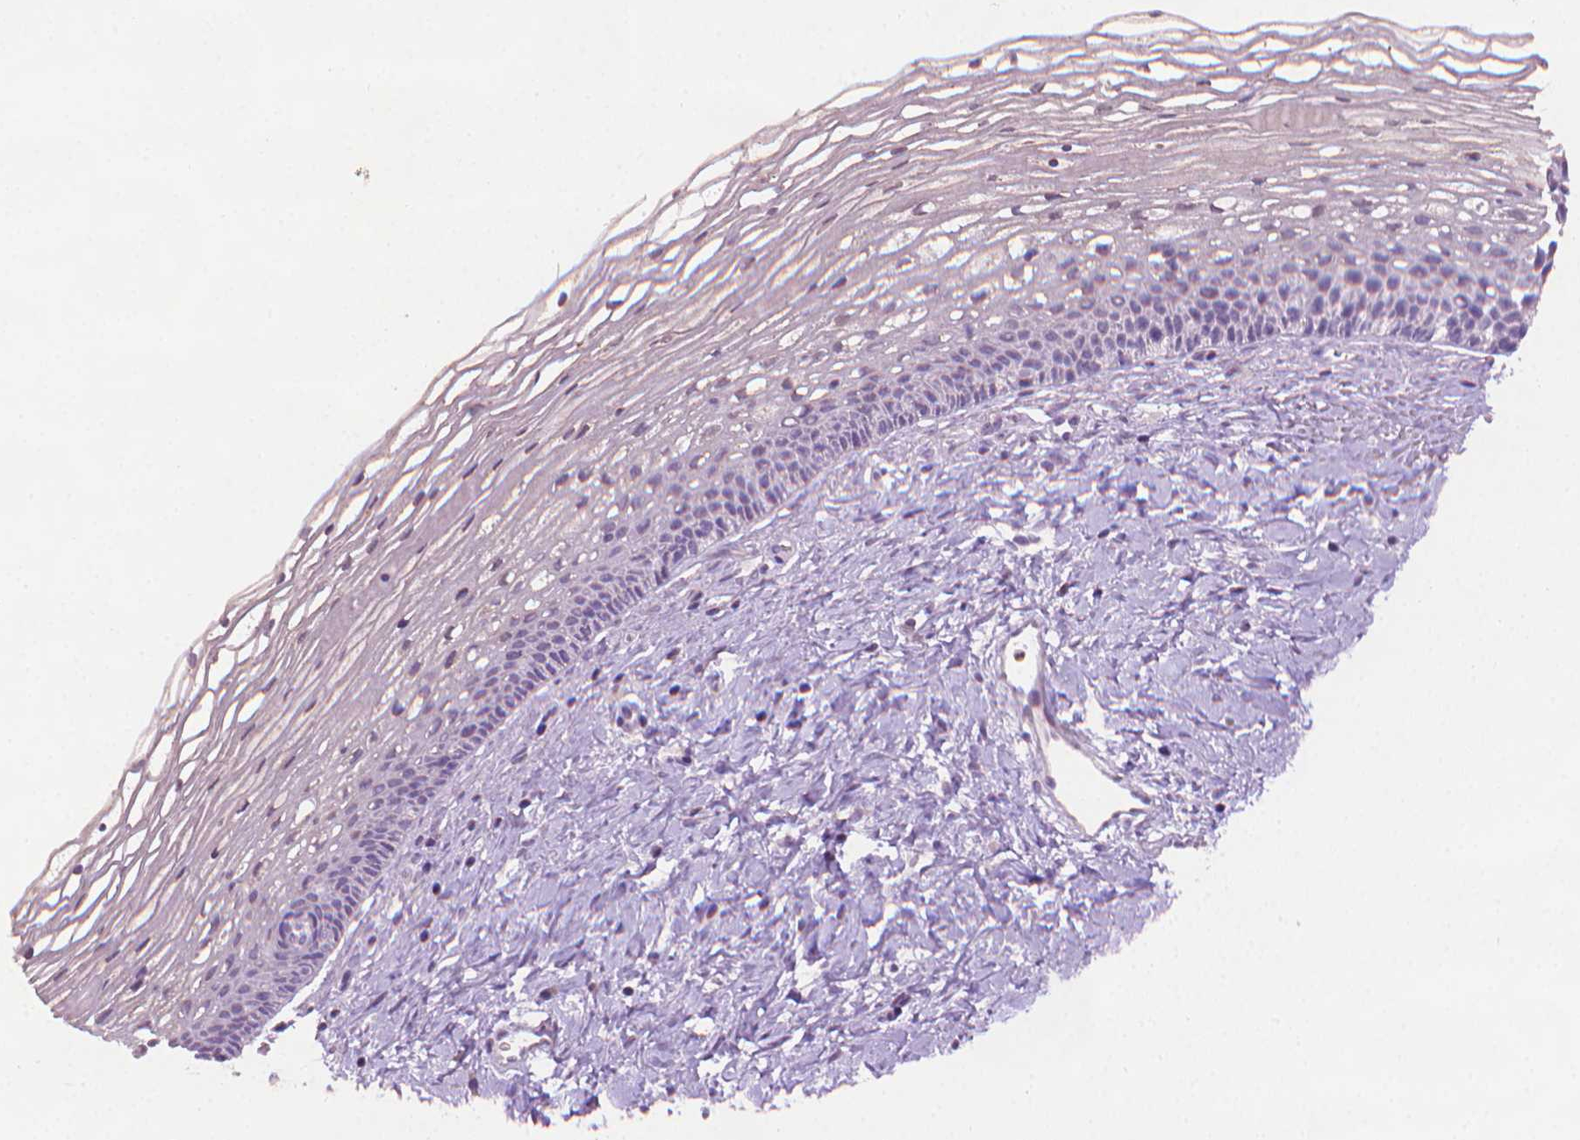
{"staining": {"intensity": "negative", "quantity": "none", "location": "none"}, "tissue": "cervix", "cell_type": "Glandular cells", "image_type": "normal", "snomed": [{"axis": "morphology", "description": "Normal tissue, NOS"}, {"axis": "topography", "description": "Cervix"}], "caption": "IHC micrograph of normal human cervix stained for a protein (brown), which demonstrates no positivity in glandular cells.", "gene": "CDKN2D", "patient": {"sex": "female", "age": 34}}